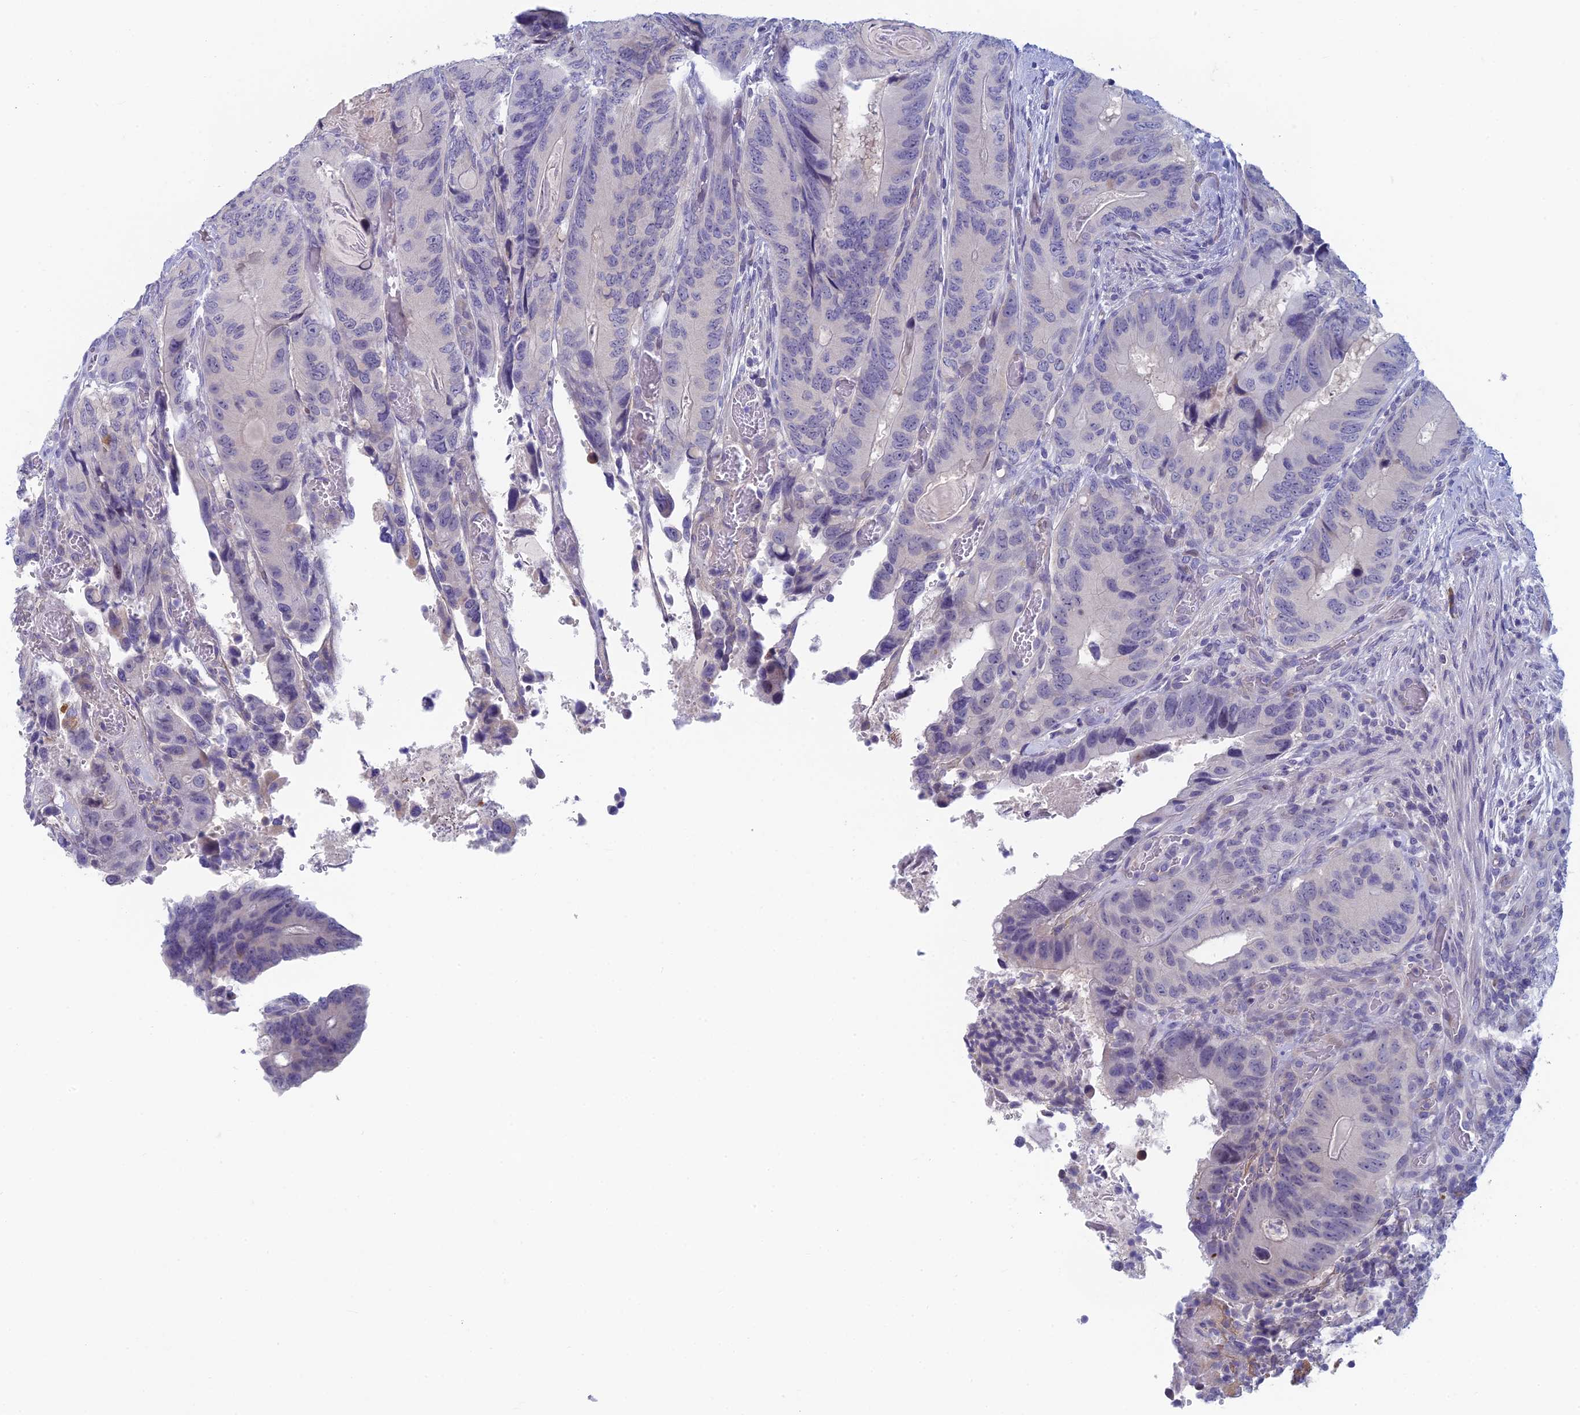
{"staining": {"intensity": "negative", "quantity": "none", "location": "none"}, "tissue": "colorectal cancer", "cell_type": "Tumor cells", "image_type": "cancer", "snomed": [{"axis": "morphology", "description": "Adenocarcinoma, NOS"}, {"axis": "topography", "description": "Colon"}], "caption": "The micrograph shows no staining of tumor cells in colorectal cancer (adenocarcinoma).", "gene": "PPP1R26", "patient": {"sex": "male", "age": 84}}